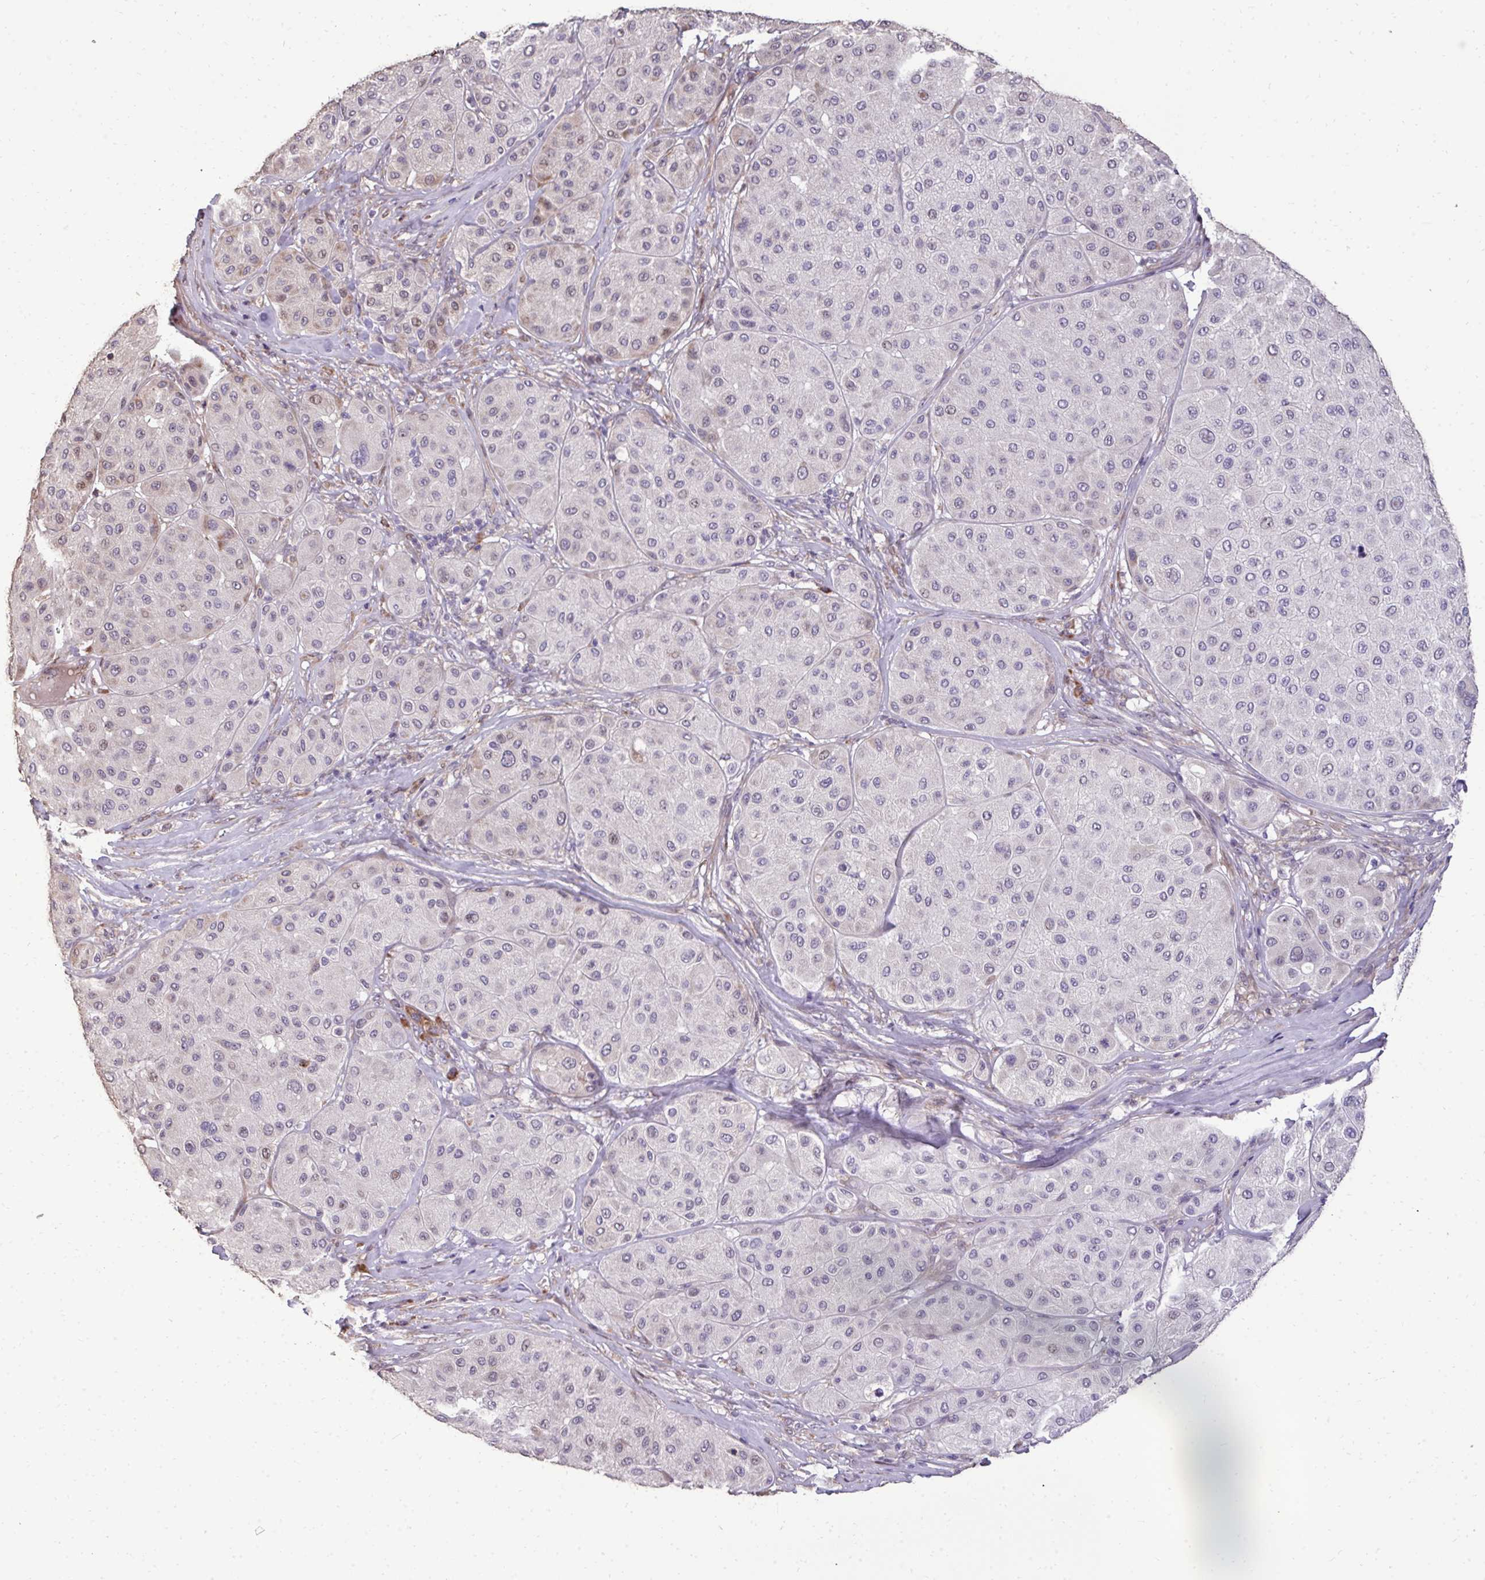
{"staining": {"intensity": "negative", "quantity": "none", "location": "none"}, "tissue": "melanoma", "cell_type": "Tumor cells", "image_type": "cancer", "snomed": [{"axis": "morphology", "description": "Malignant melanoma, Metastatic site"}, {"axis": "topography", "description": "Smooth muscle"}], "caption": "Immunohistochemistry histopathology image of neoplastic tissue: human melanoma stained with DAB exhibits no significant protein positivity in tumor cells. (DAB immunohistochemistry visualized using brightfield microscopy, high magnification).", "gene": "FIBCD1", "patient": {"sex": "male", "age": 41}}